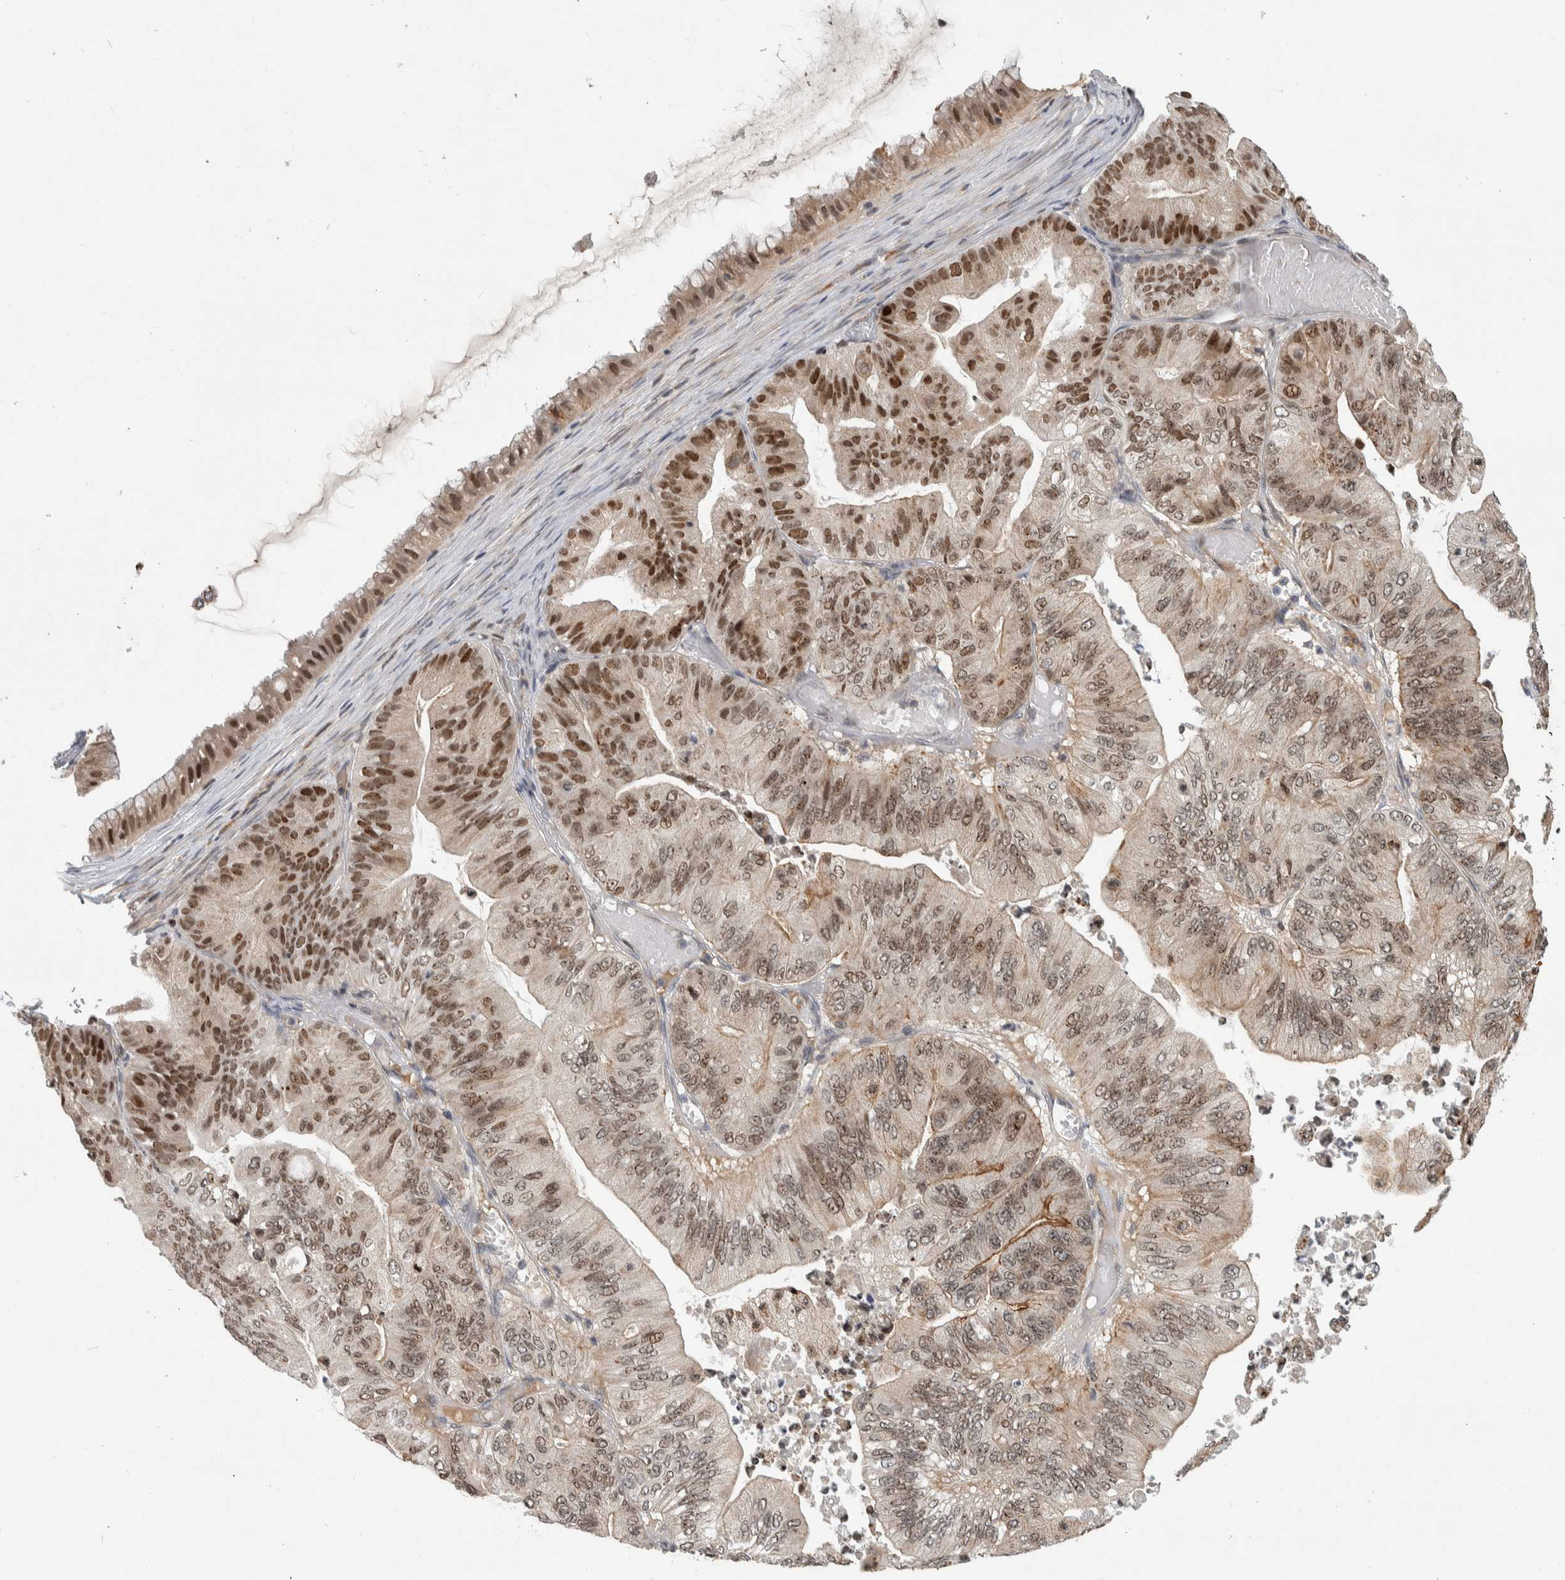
{"staining": {"intensity": "moderate", "quantity": ">75%", "location": "cytoplasmic/membranous,nuclear"}, "tissue": "ovarian cancer", "cell_type": "Tumor cells", "image_type": "cancer", "snomed": [{"axis": "morphology", "description": "Cystadenocarcinoma, mucinous, NOS"}, {"axis": "topography", "description": "Ovary"}], "caption": "The micrograph demonstrates immunohistochemical staining of ovarian mucinous cystadenocarcinoma. There is moderate cytoplasmic/membranous and nuclear expression is identified in about >75% of tumor cells. The staining was performed using DAB (3,3'-diaminobenzidine) to visualize the protein expression in brown, while the nuclei were stained in blue with hematoxylin (Magnification: 20x).", "gene": "MSL1", "patient": {"sex": "female", "age": 61}}